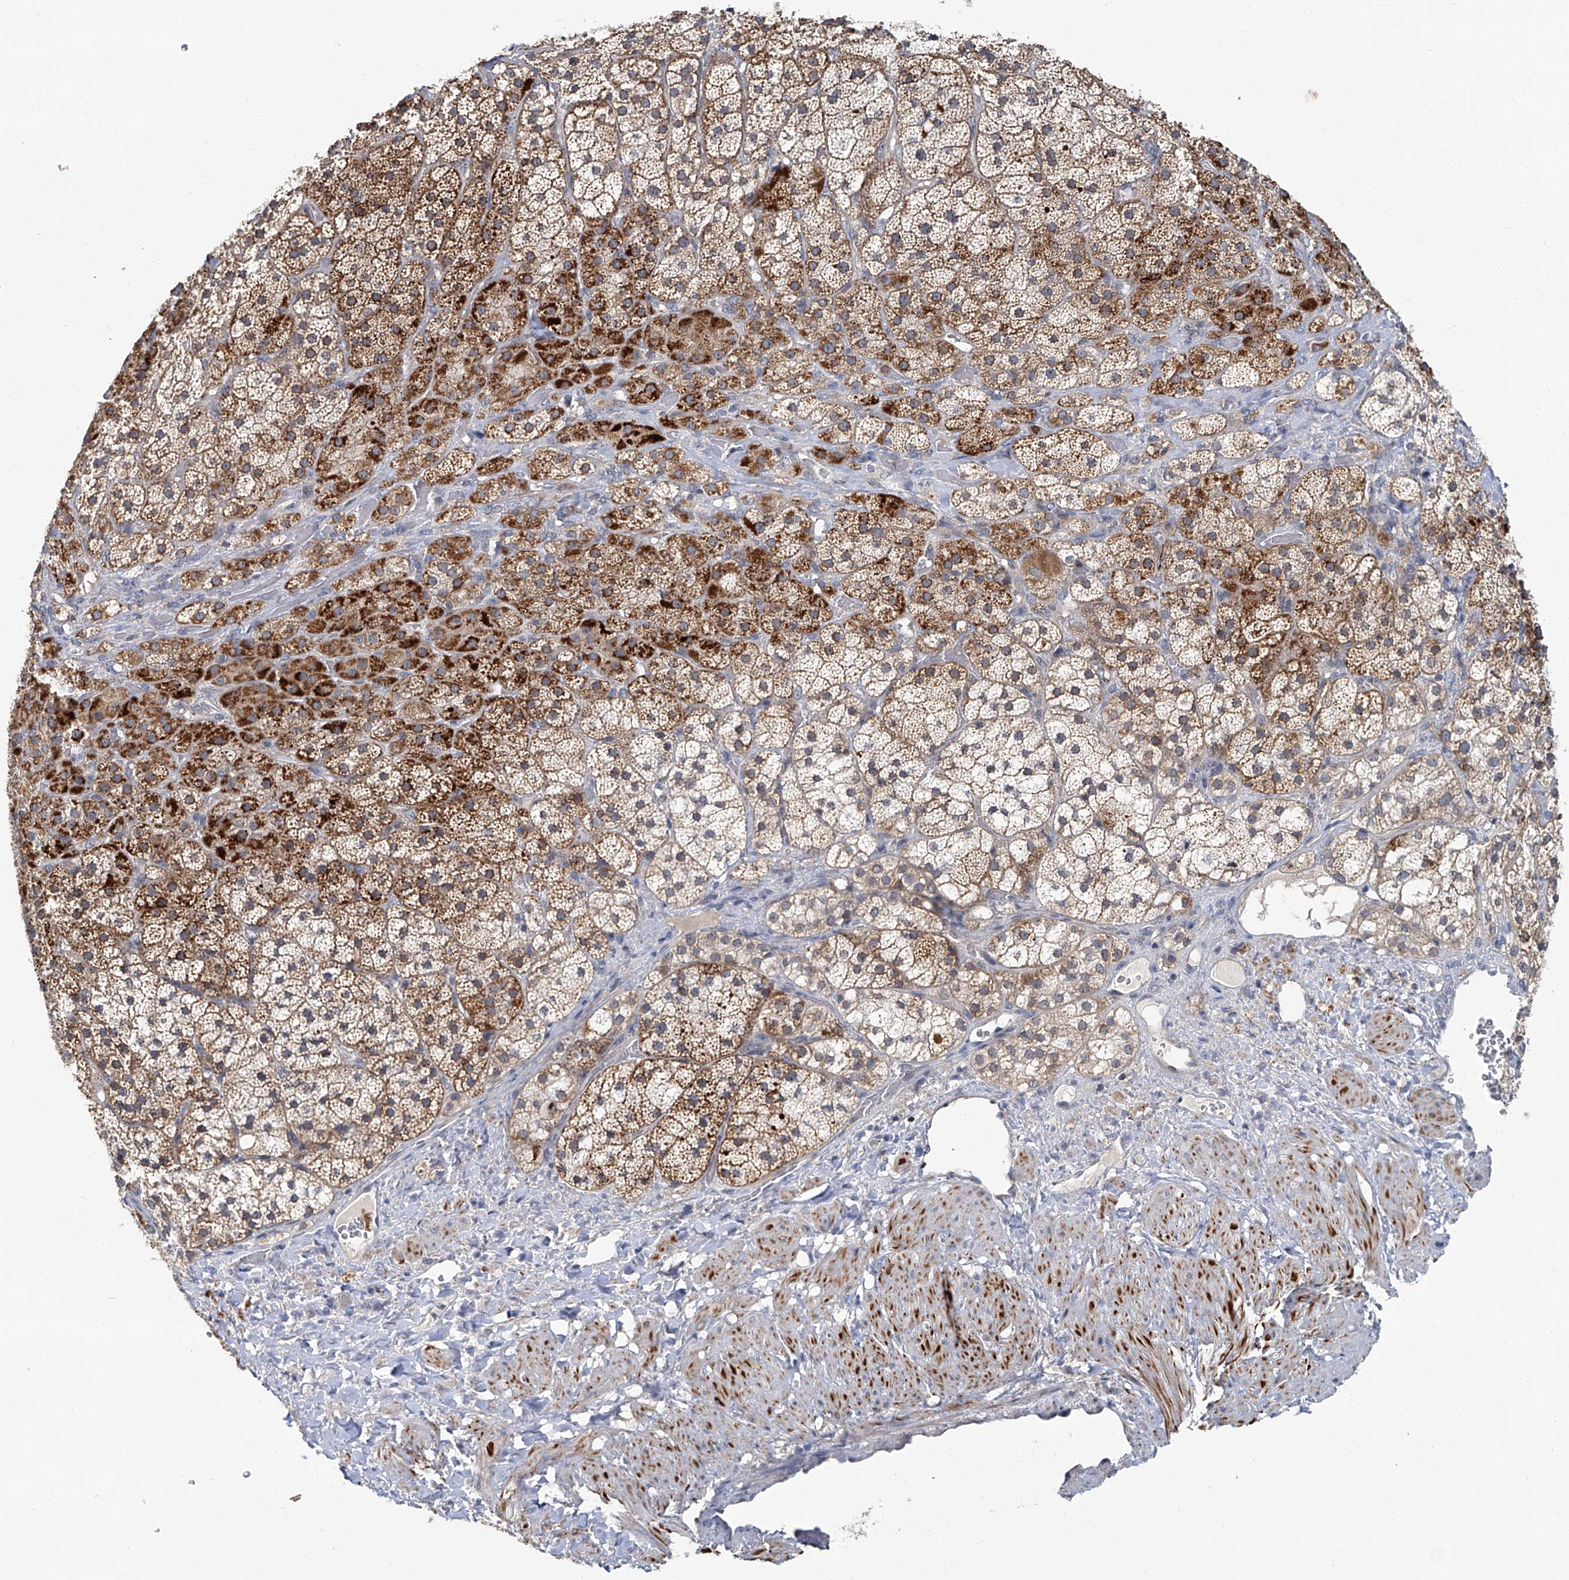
{"staining": {"intensity": "strong", "quantity": ">75%", "location": "cytoplasmic/membranous"}, "tissue": "adrenal gland", "cell_type": "Glandular cells", "image_type": "normal", "snomed": [{"axis": "morphology", "description": "Normal tissue, NOS"}, {"axis": "topography", "description": "Adrenal gland"}], "caption": "Immunohistochemical staining of benign adrenal gland exhibits strong cytoplasmic/membranous protein positivity in about >75% of glandular cells. (IHC, brightfield microscopy, high magnification).", "gene": "AKNAD1", "patient": {"sex": "male", "age": 57}}